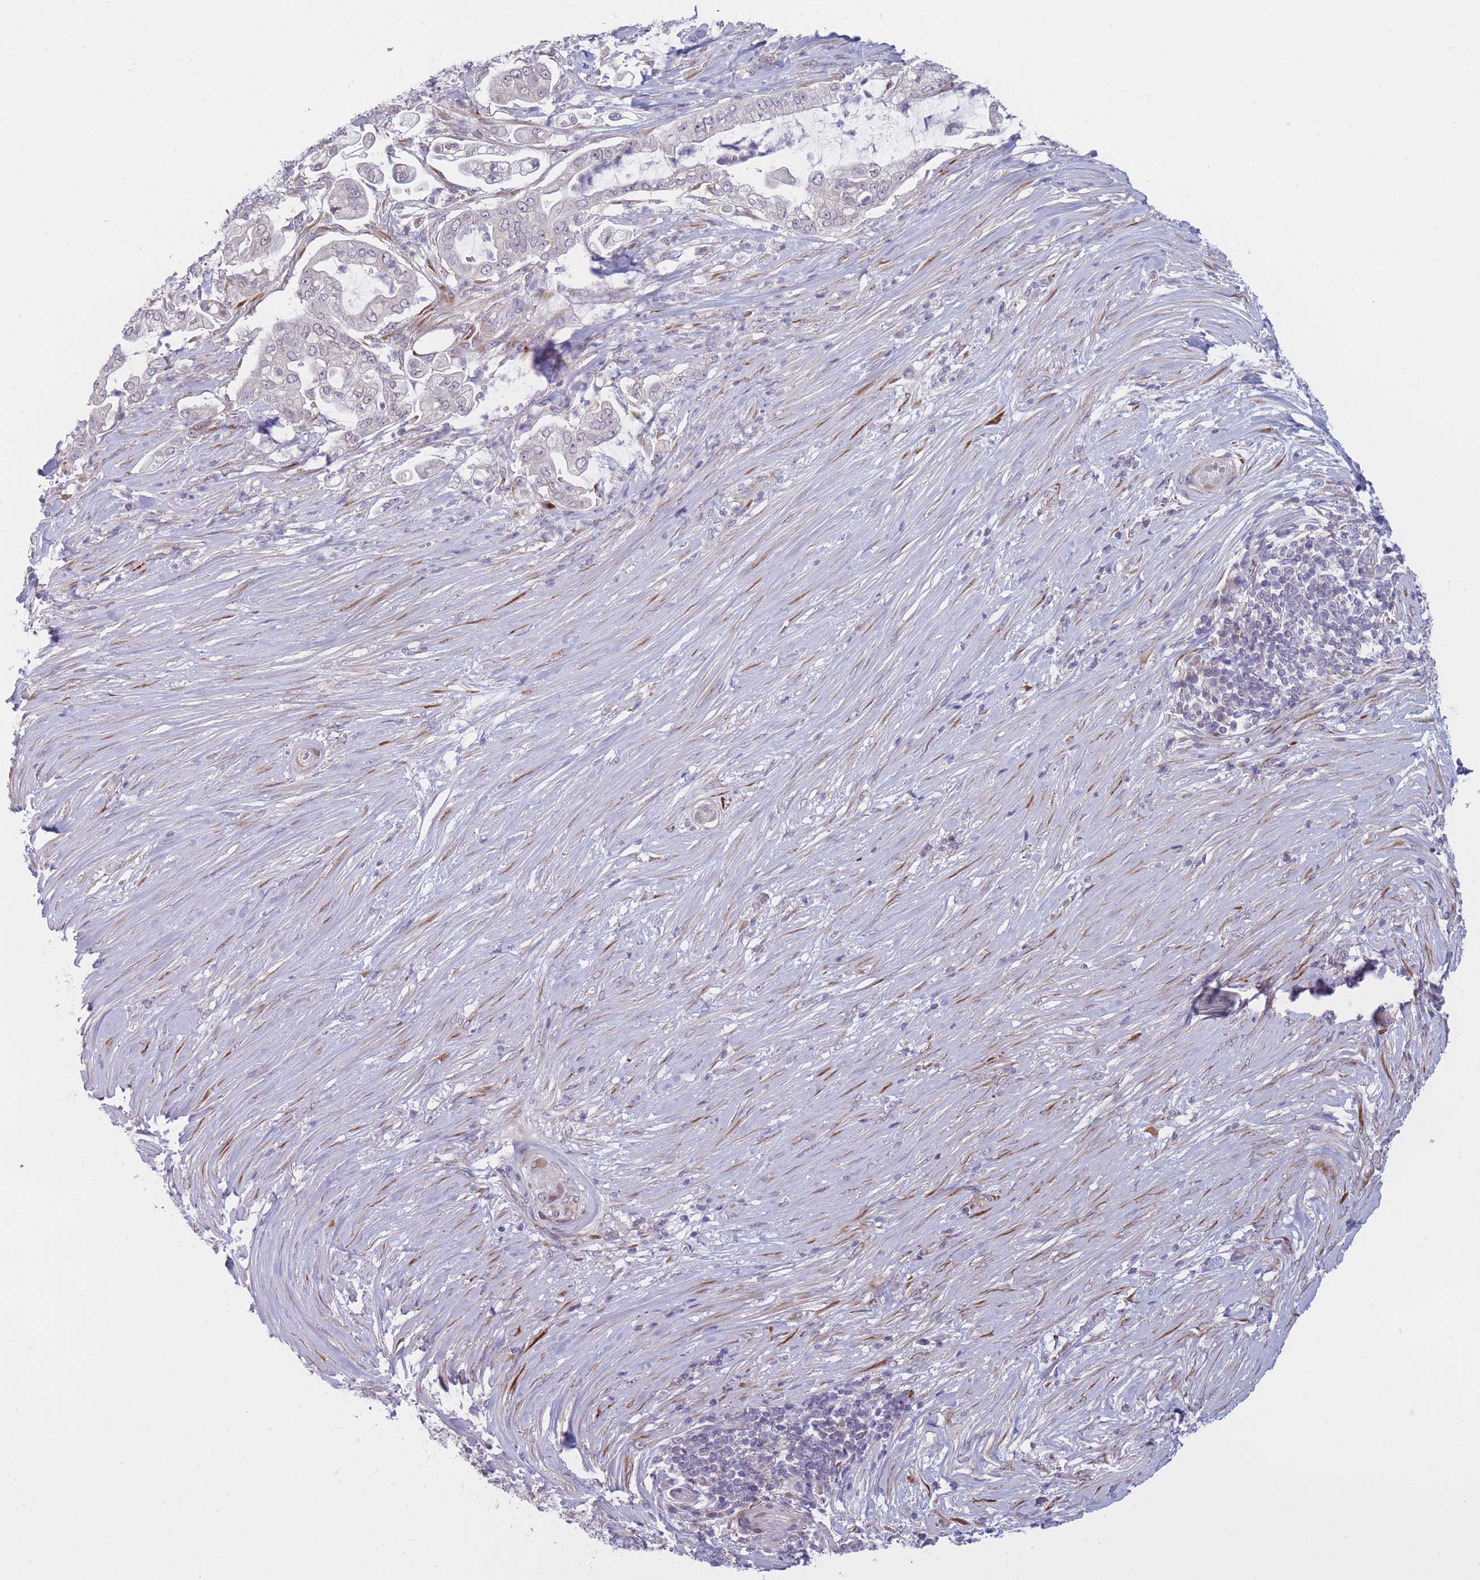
{"staining": {"intensity": "negative", "quantity": "none", "location": "none"}, "tissue": "pancreatic cancer", "cell_type": "Tumor cells", "image_type": "cancer", "snomed": [{"axis": "morphology", "description": "Adenocarcinoma, NOS"}, {"axis": "topography", "description": "Pancreas"}], "caption": "Tumor cells are negative for protein expression in human pancreatic cancer (adenocarcinoma).", "gene": "CCNQ", "patient": {"sex": "female", "age": 69}}